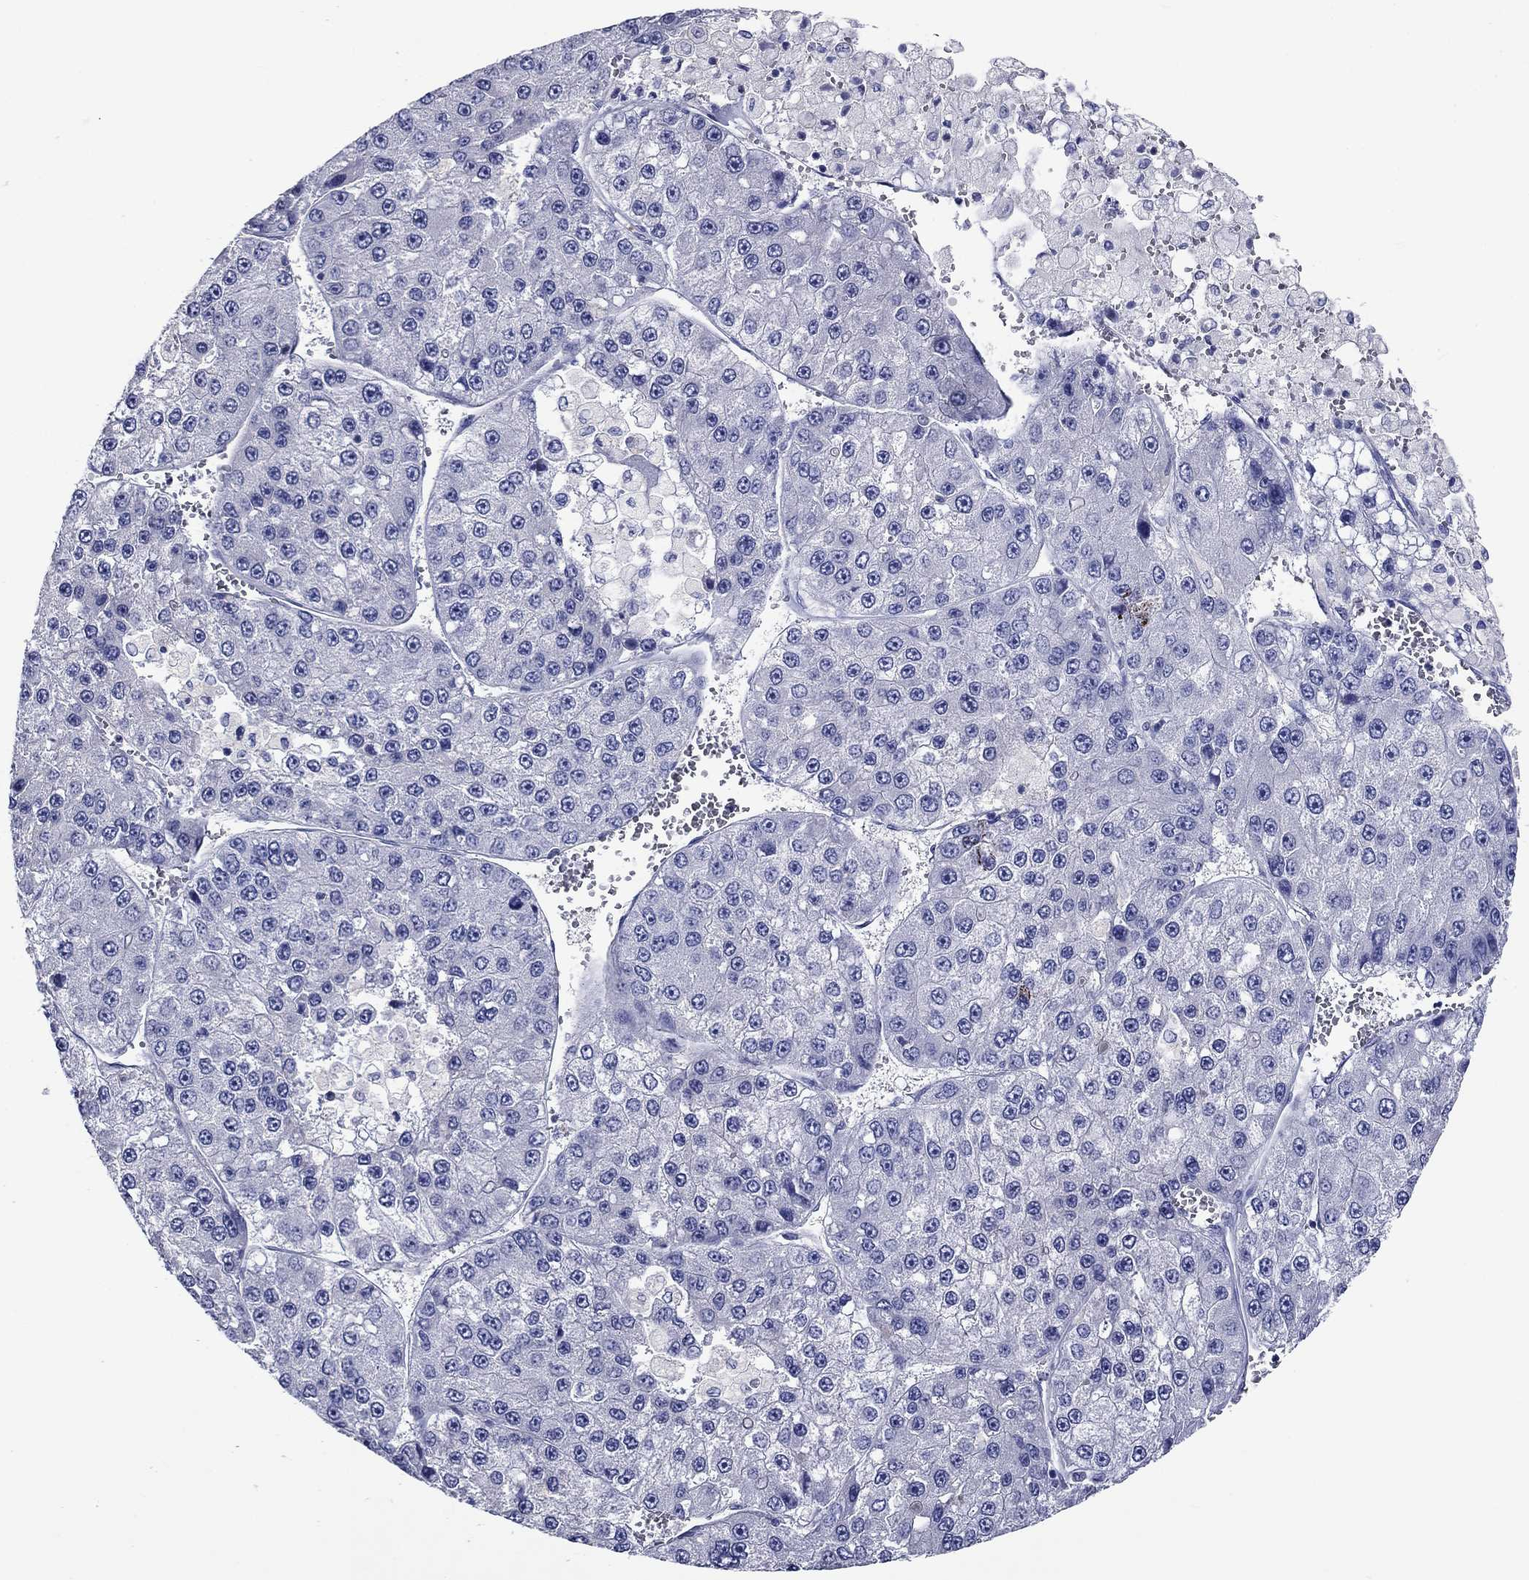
{"staining": {"intensity": "negative", "quantity": "none", "location": "none"}, "tissue": "liver cancer", "cell_type": "Tumor cells", "image_type": "cancer", "snomed": [{"axis": "morphology", "description": "Carcinoma, Hepatocellular, NOS"}, {"axis": "topography", "description": "Liver"}], "caption": "An image of human liver cancer is negative for staining in tumor cells.", "gene": "CNDP1", "patient": {"sex": "female", "age": 73}}